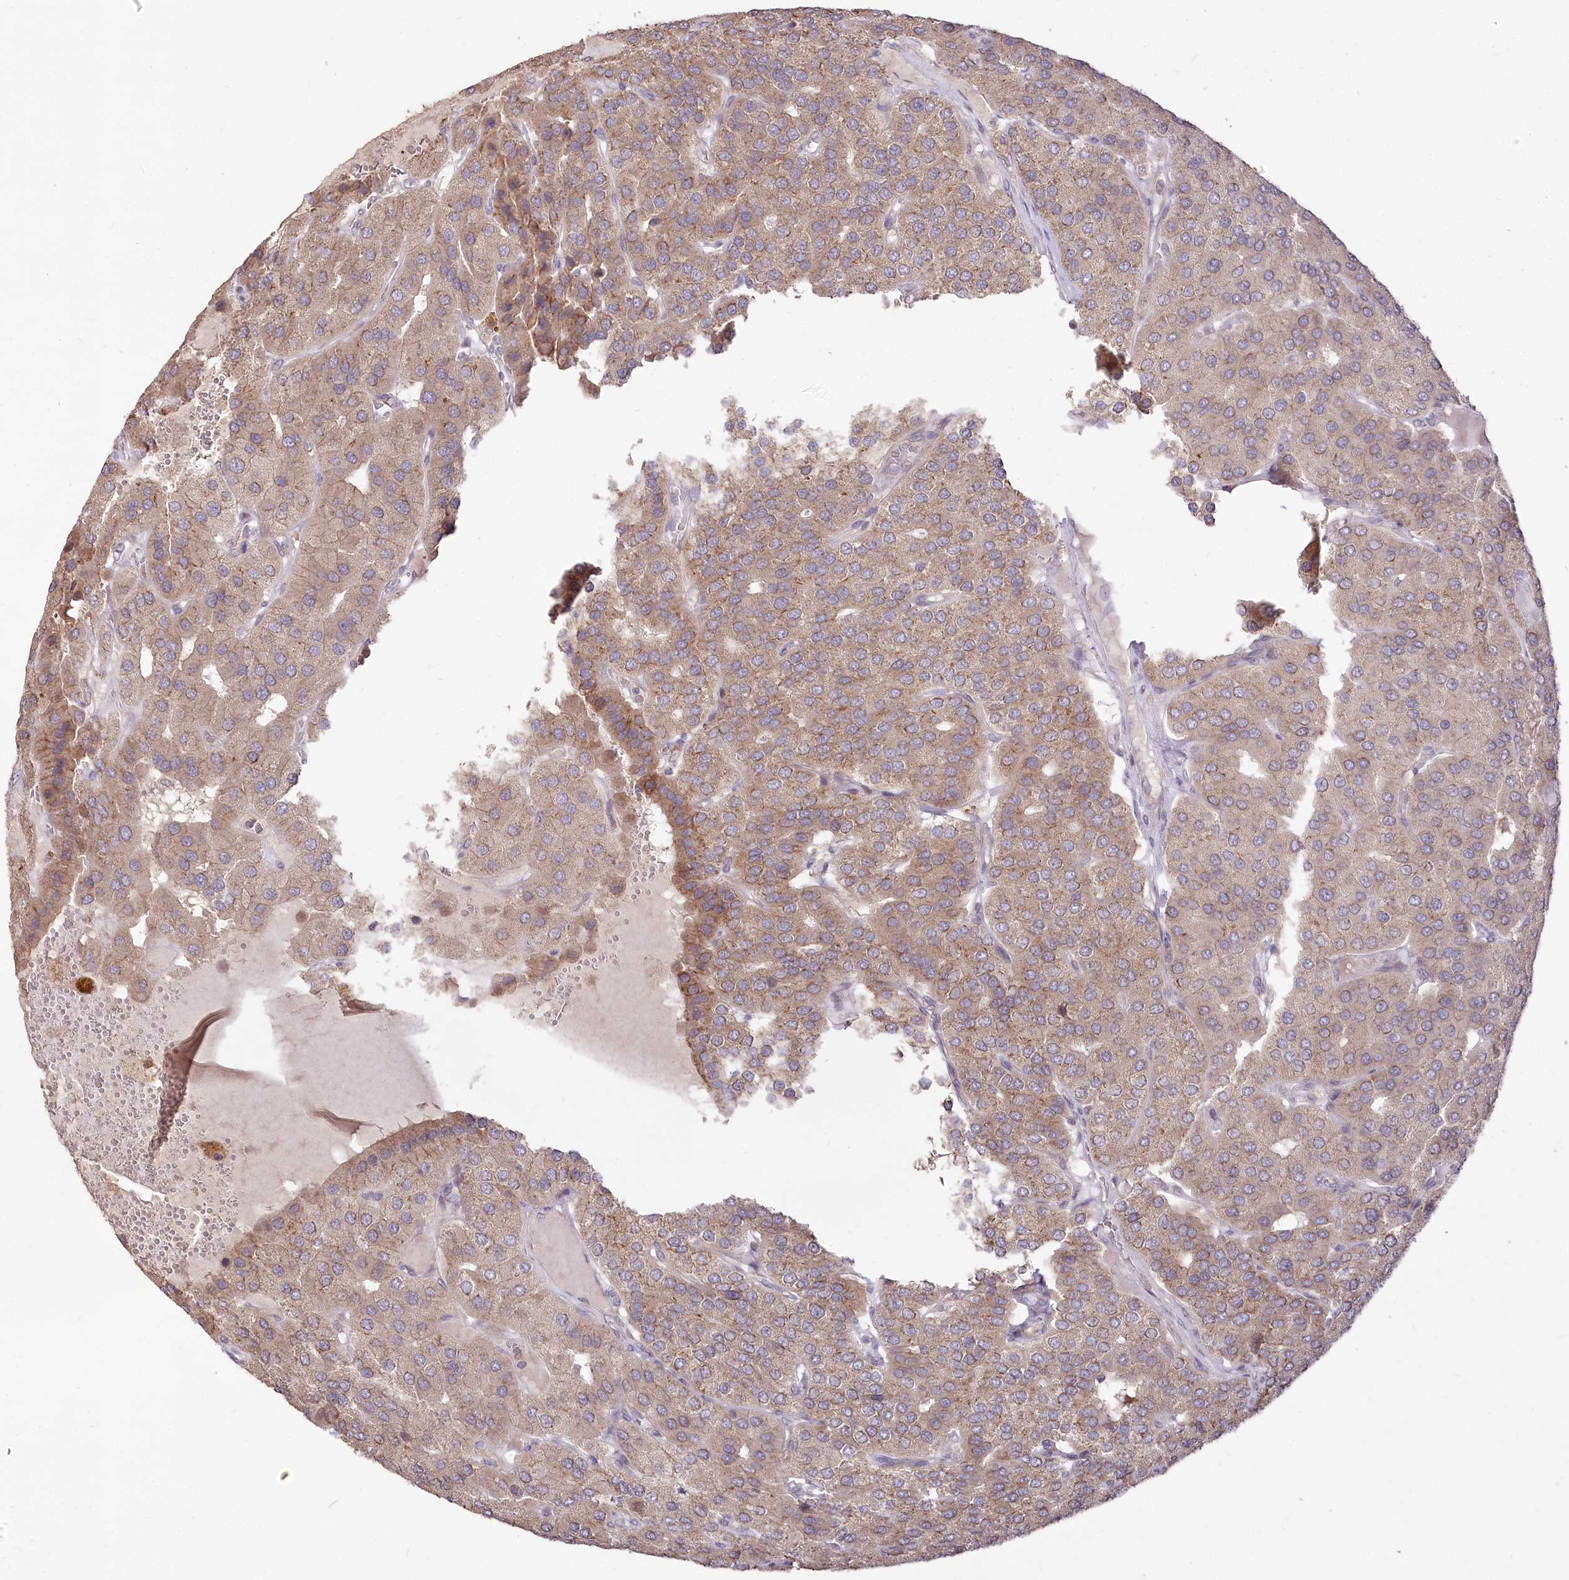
{"staining": {"intensity": "weak", "quantity": ">75%", "location": "cytoplasmic/membranous"}, "tissue": "parathyroid gland", "cell_type": "Glandular cells", "image_type": "normal", "snomed": [{"axis": "morphology", "description": "Normal tissue, NOS"}, {"axis": "morphology", "description": "Adenoma, NOS"}, {"axis": "topography", "description": "Parathyroid gland"}], "caption": "Immunohistochemical staining of unremarkable human parathyroid gland demonstrates >75% levels of weak cytoplasmic/membranous protein staining in about >75% of glandular cells.", "gene": "STT3B", "patient": {"sex": "female", "age": 86}}